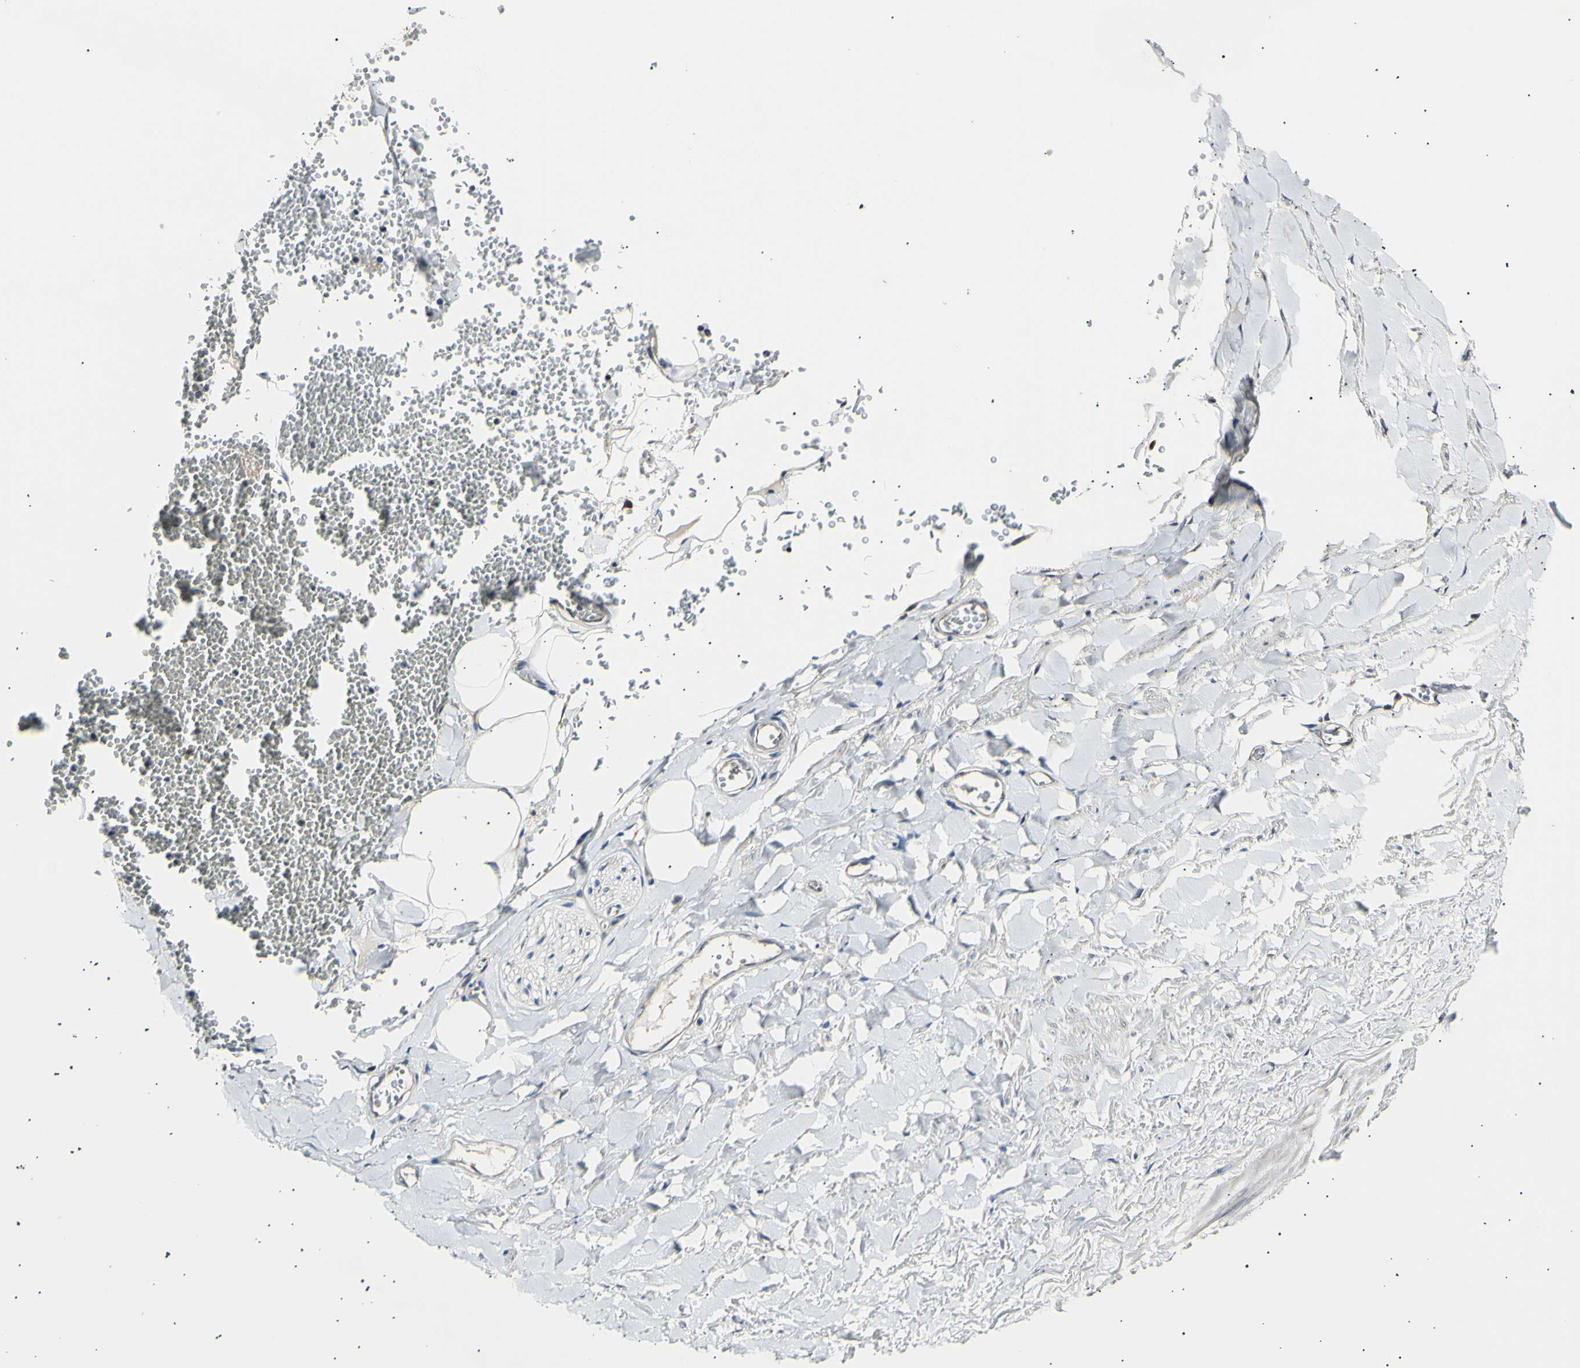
{"staining": {"intensity": "weak", "quantity": "25%-75%", "location": "cytoplasmic/membranous"}, "tissue": "adipose tissue", "cell_type": "Adipocytes", "image_type": "normal", "snomed": [{"axis": "morphology", "description": "Normal tissue, NOS"}, {"axis": "topography", "description": "Adipose tissue"}, {"axis": "topography", "description": "Peripheral nerve tissue"}], "caption": "Brown immunohistochemical staining in normal human adipose tissue shows weak cytoplasmic/membranous positivity in about 25%-75% of adipocytes.", "gene": "ITGA6", "patient": {"sex": "male", "age": 52}}